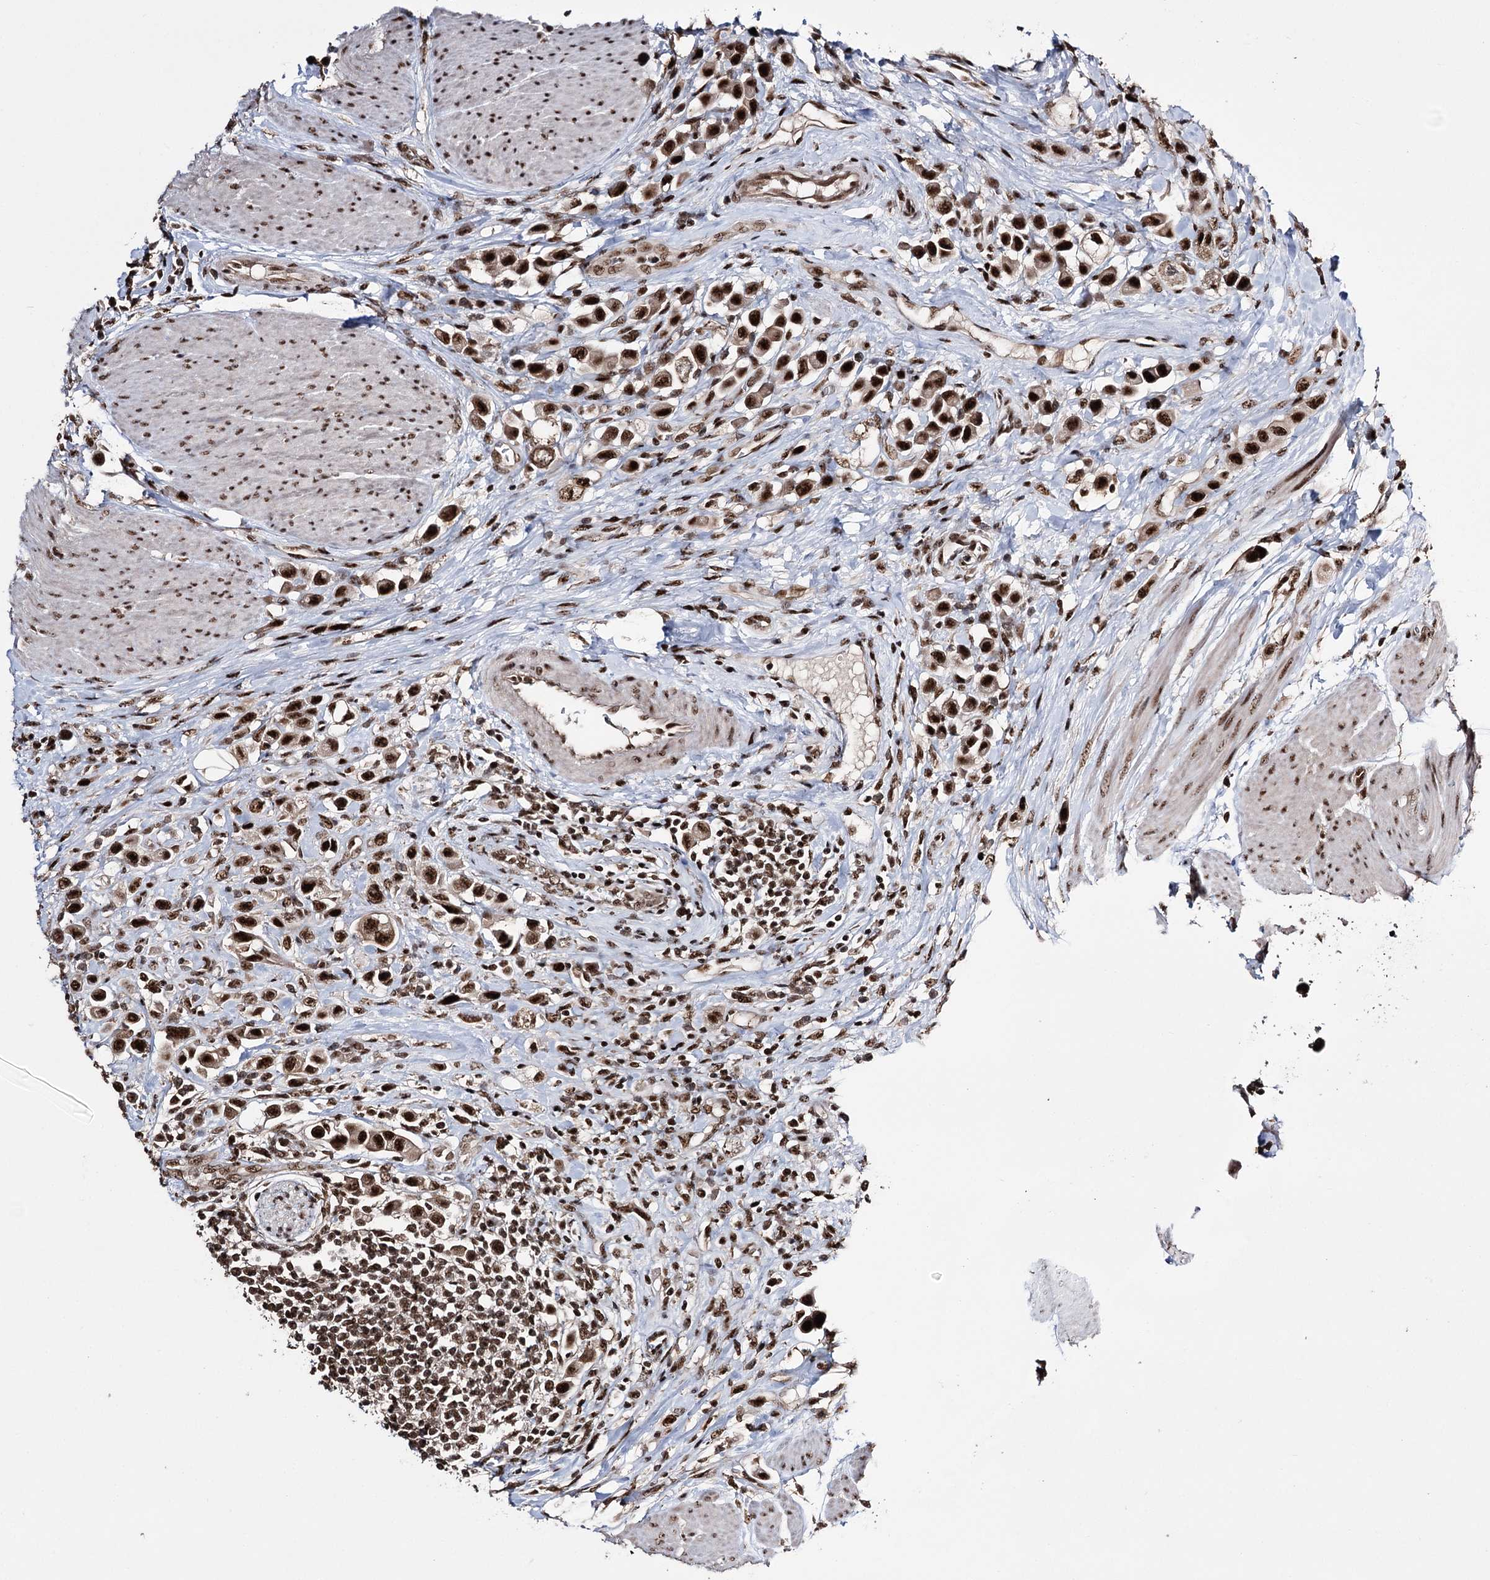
{"staining": {"intensity": "strong", "quantity": ">75%", "location": "nuclear"}, "tissue": "urothelial cancer", "cell_type": "Tumor cells", "image_type": "cancer", "snomed": [{"axis": "morphology", "description": "Urothelial carcinoma, High grade"}, {"axis": "topography", "description": "Urinary bladder"}], "caption": "Human high-grade urothelial carcinoma stained for a protein (brown) reveals strong nuclear positive expression in about >75% of tumor cells.", "gene": "PRPF40A", "patient": {"sex": "male", "age": 50}}